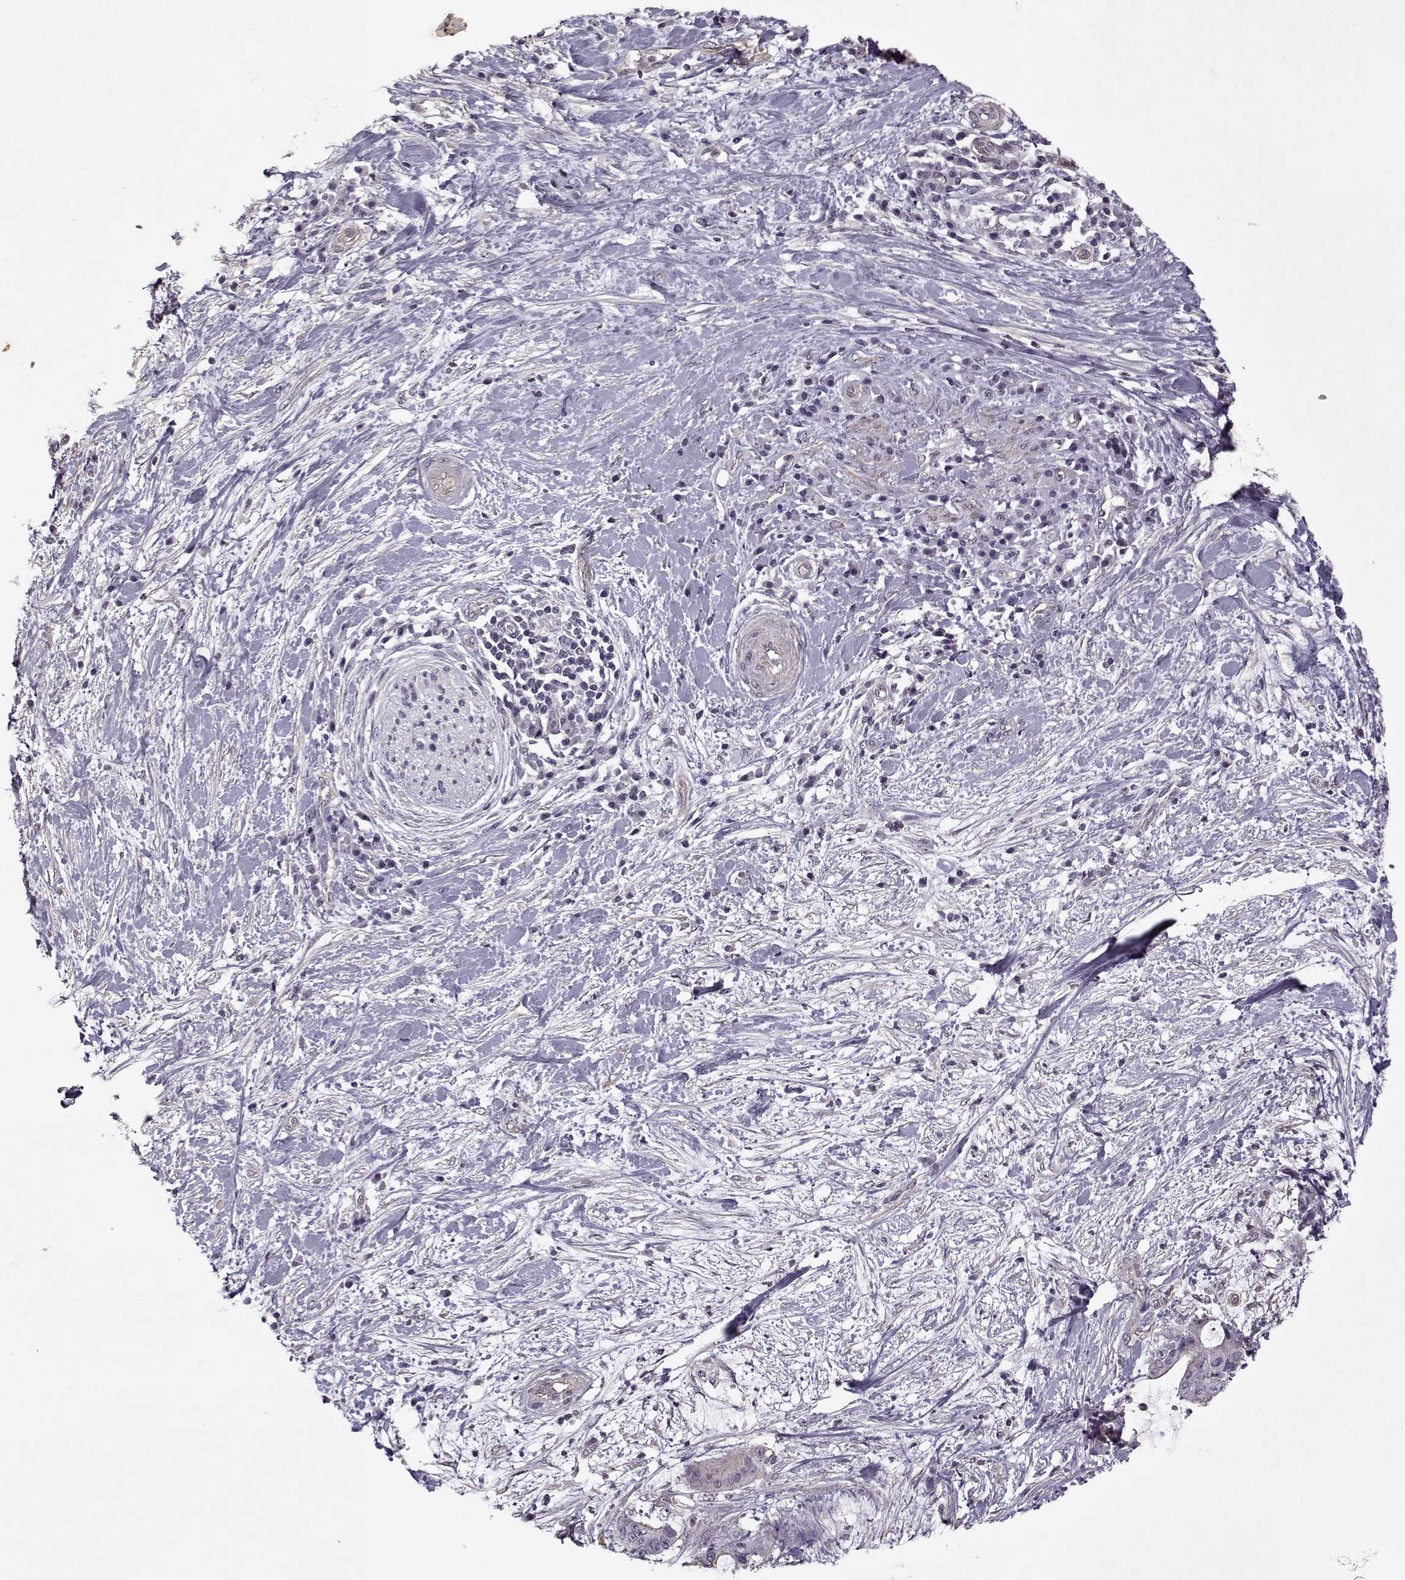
{"staining": {"intensity": "weak", "quantity": "<25%", "location": "cytoplasmic/membranous"}, "tissue": "liver cancer", "cell_type": "Tumor cells", "image_type": "cancer", "snomed": [{"axis": "morphology", "description": "Cholangiocarcinoma"}, {"axis": "topography", "description": "Liver"}], "caption": "A high-resolution photomicrograph shows immunohistochemistry staining of liver cancer, which displays no significant positivity in tumor cells.", "gene": "KRT9", "patient": {"sex": "female", "age": 73}}